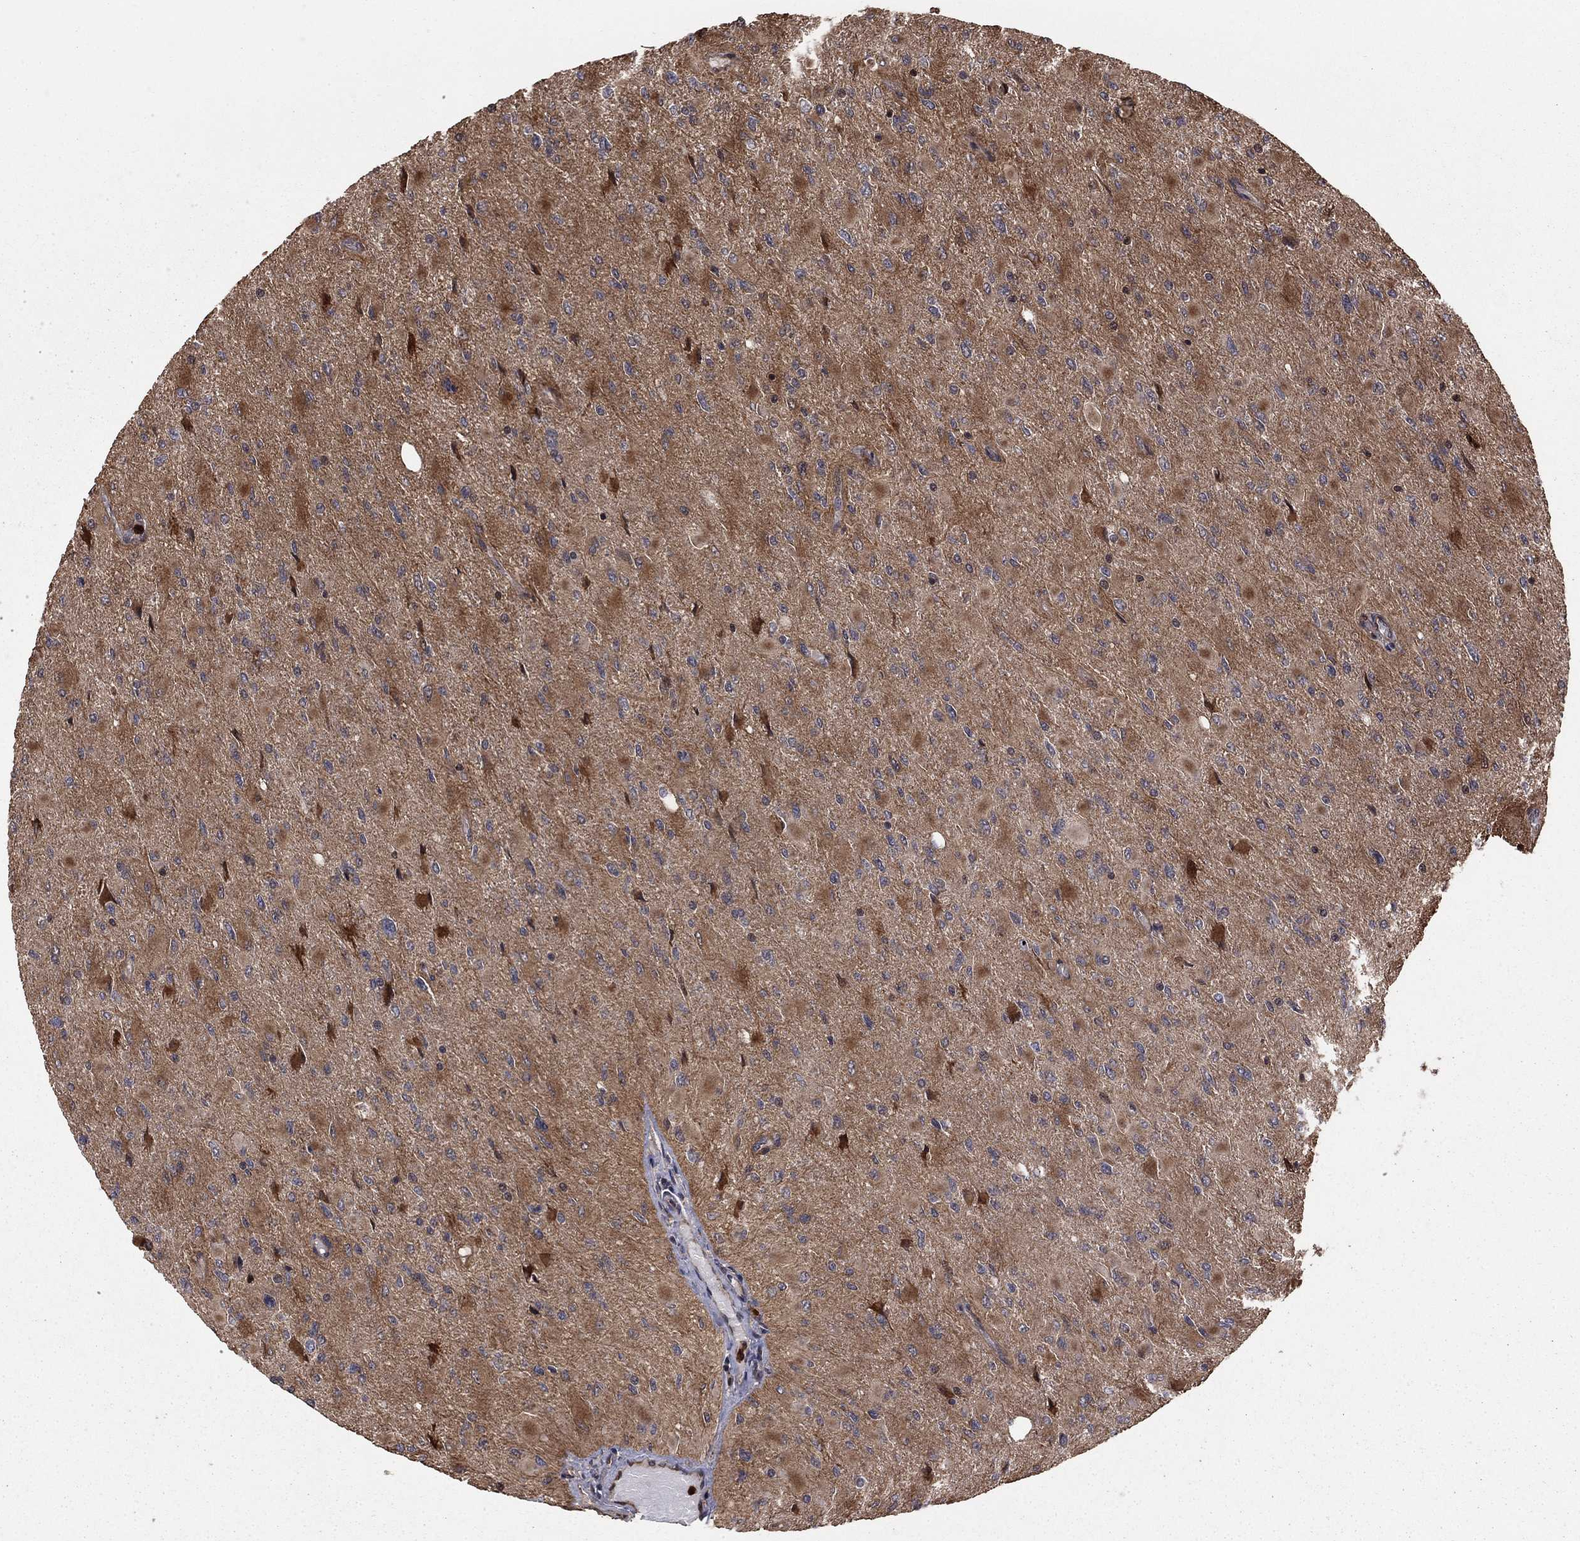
{"staining": {"intensity": "weak", "quantity": "<25%", "location": "cytoplasmic/membranous"}, "tissue": "glioma", "cell_type": "Tumor cells", "image_type": "cancer", "snomed": [{"axis": "morphology", "description": "Glioma, malignant, High grade"}, {"axis": "topography", "description": "Cerebral cortex"}], "caption": "Immunohistochemical staining of human high-grade glioma (malignant) demonstrates no significant staining in tumor cells.", "gene": "GYG1", "patient": {"sex": "female", "age": 36}}